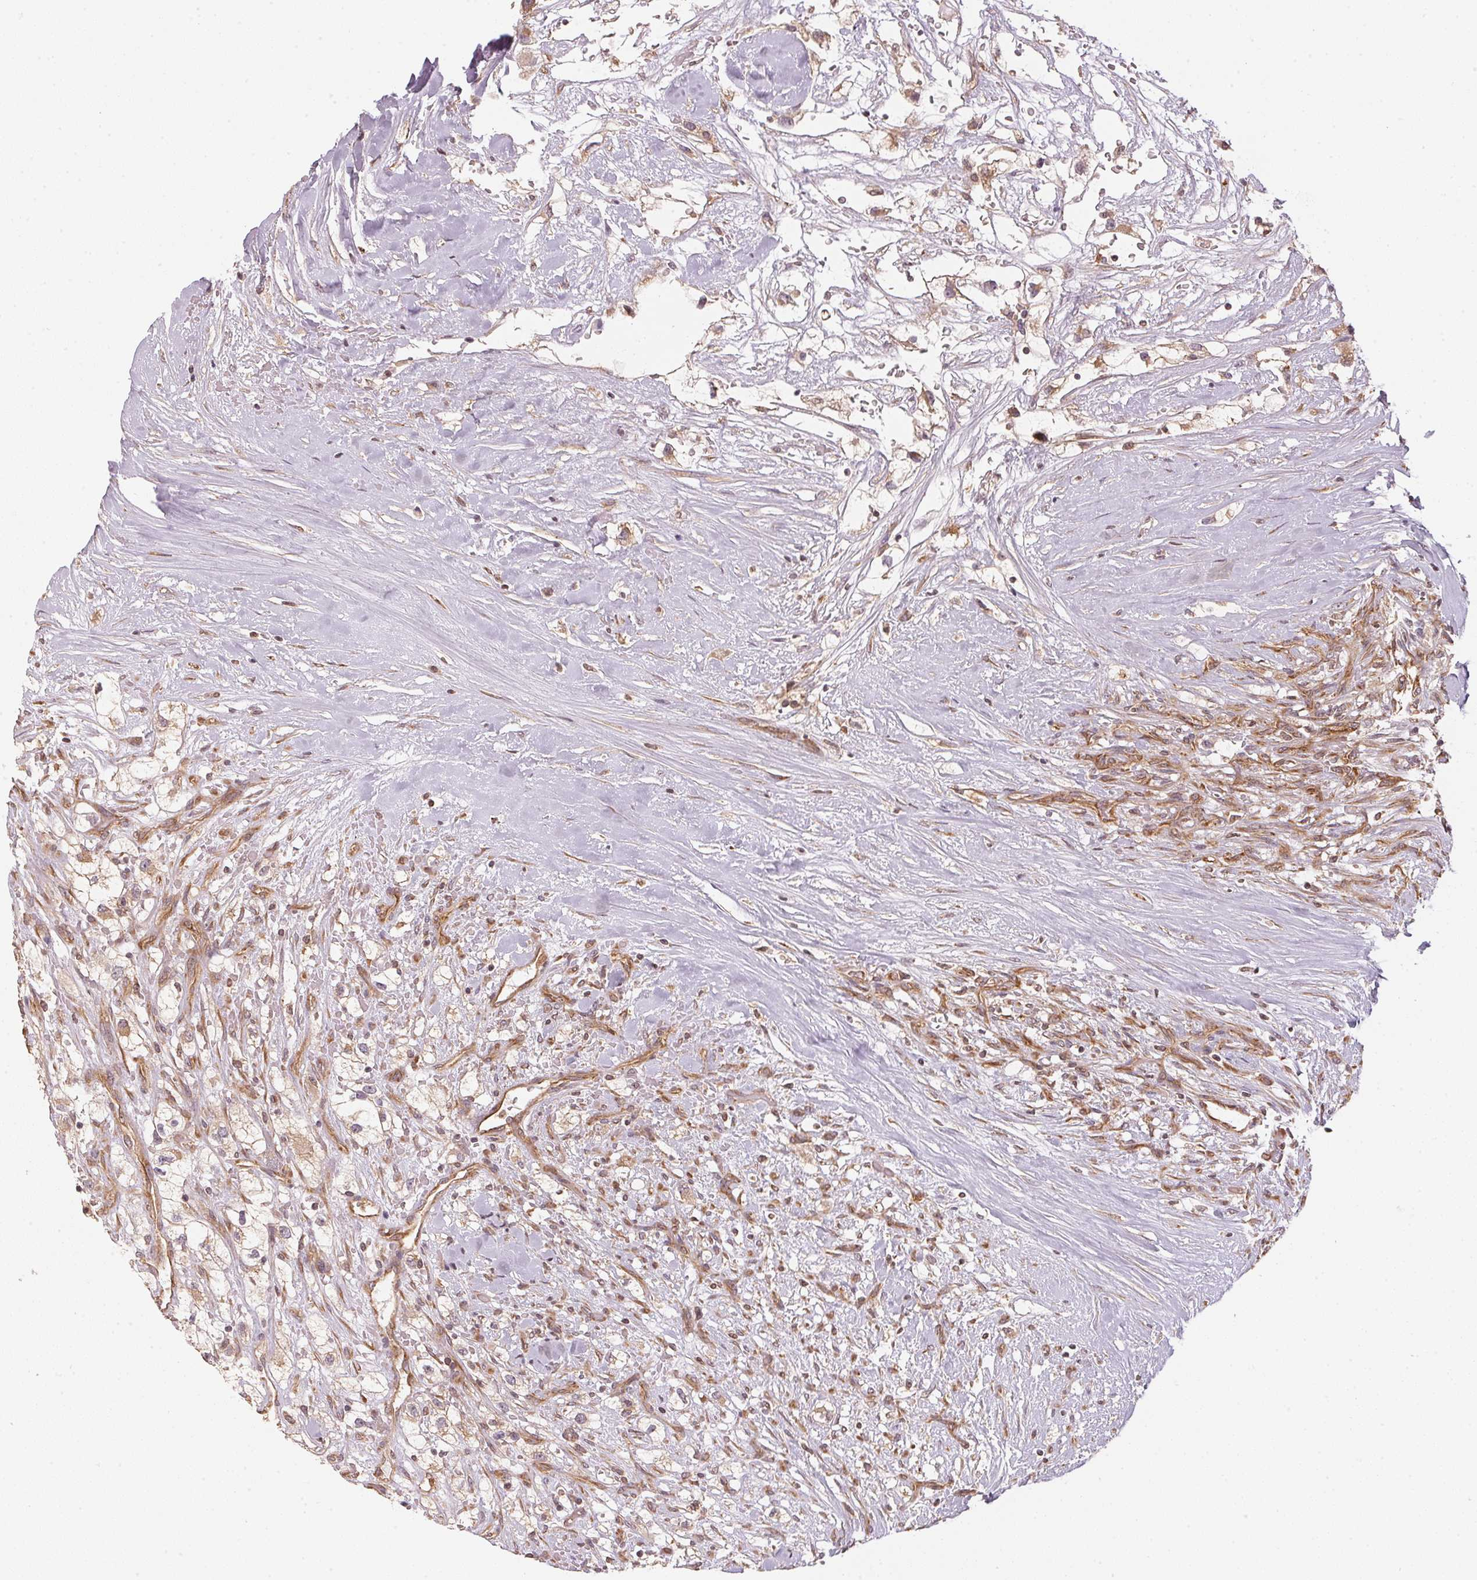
{"staining": {"intensity": "weak", "quantity": "<25%", "location": "cytoplasmic/membranous"}, "tissue": "renal cancer", "cell_type": "Tumor cells", "image_type": "cancer", "snomed": [{"axis": "morphology", "description": "Adenocarcinoma, NOS"}, {"axis": "topography", "description": "Kidney"}], "caption": "Renal cancer was stained to show a protein in brown. There is no significant positivity in tumor cells. (Brightfield microscopy of DAB IHC at high magnification).", "gene": "STRN4", "patient": {"sex": "male", "age": 59}}